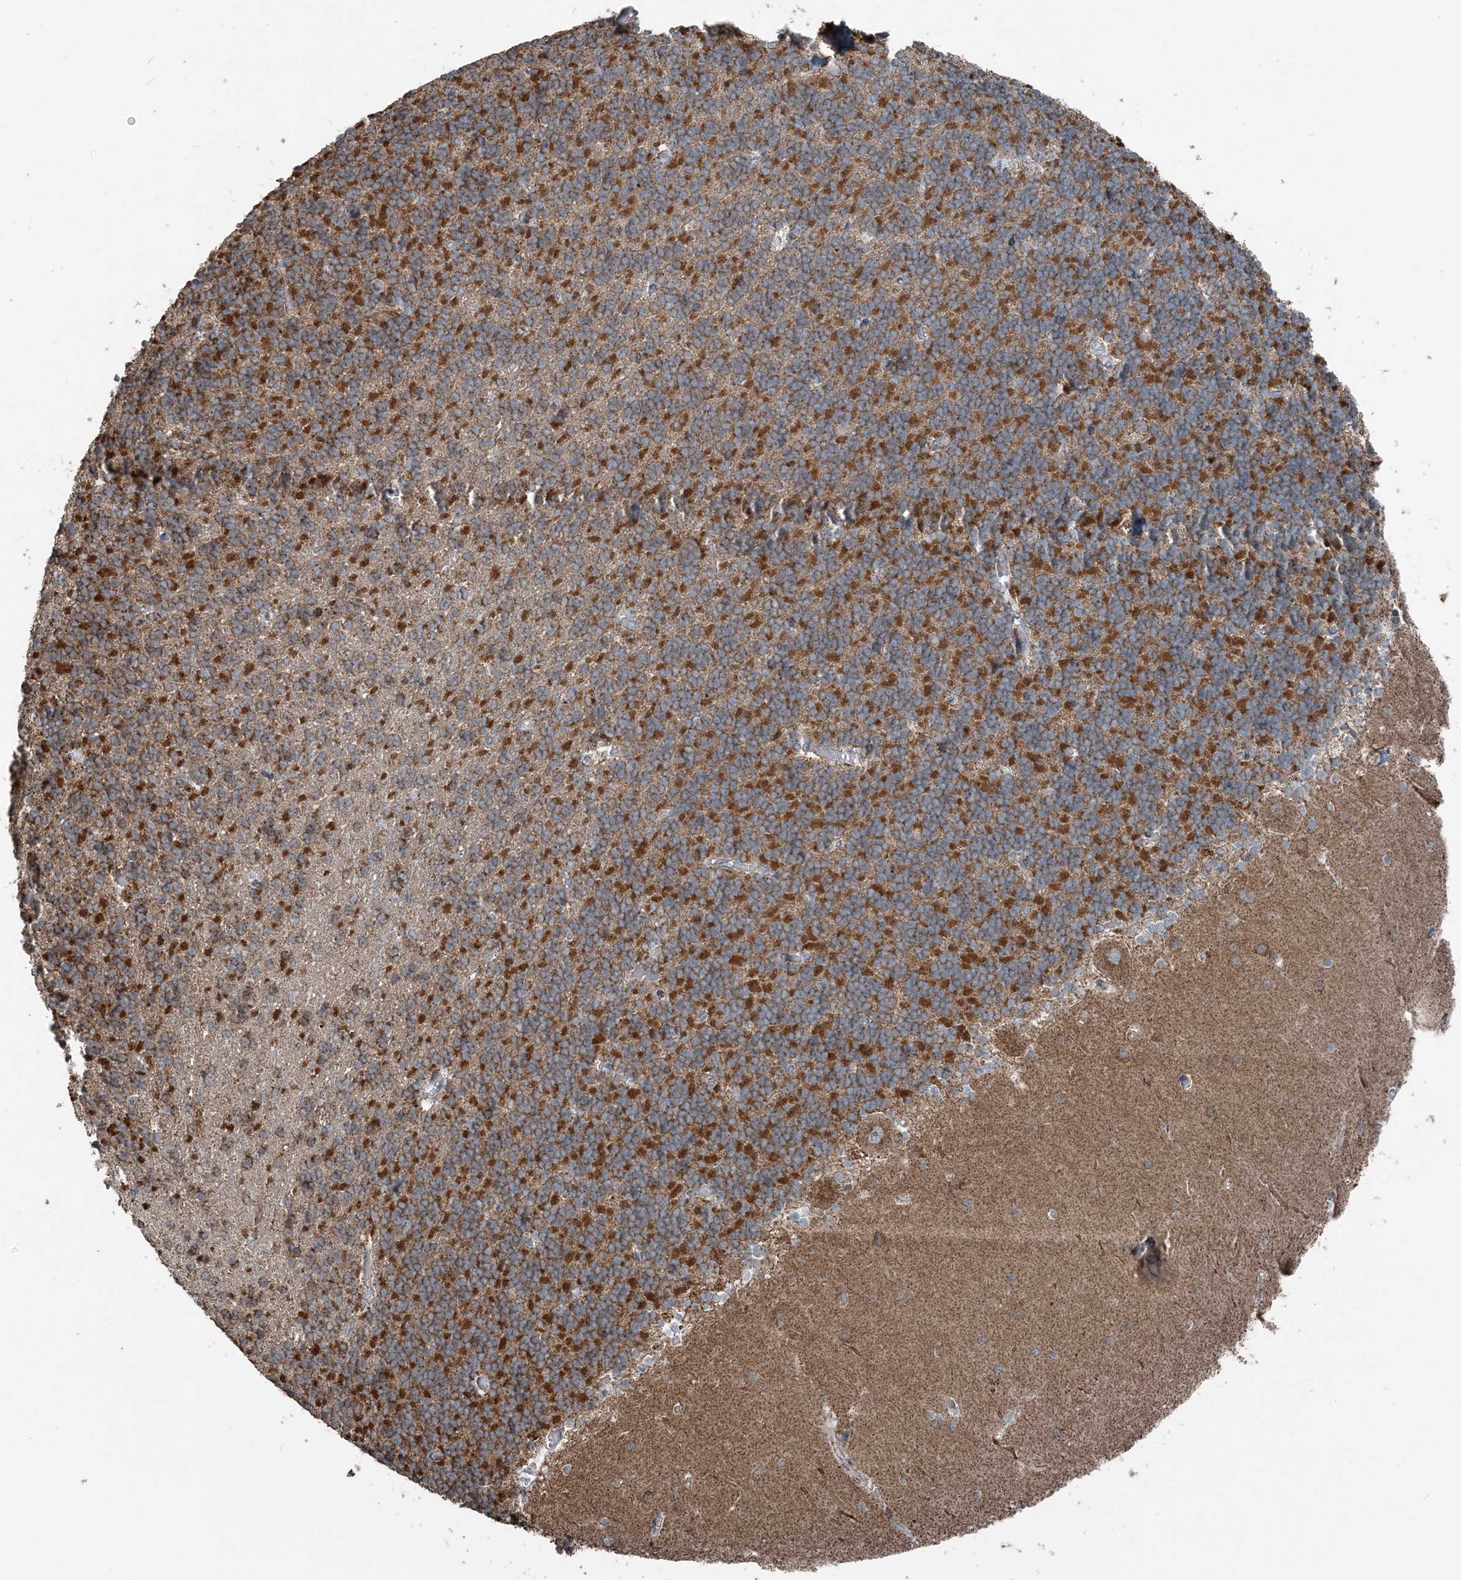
{"staining": {"intensity": "strong", "quantity": ">75%", "location": "cytoplasmic/membranous"}, "tissue": "cerebellum", "cell_type": "Cells in granular layer", "image_type": "normal", "snomed": [{"axis": "morphology", "description": "Normal tissue, NOS"}, {"axis": "topography", "description": "Cerebellum"}], "caption": "A high amount of strong cytoplasmic/membranous staining is identified in about >75% of cells in granular layer in benign cerebellum. Immunohistochemistry (ihc) stains the protein of interest in brown and the nuclei are stained blue.", "gene": "SUCLG1", "patient": {"sex": "male", "age": 37}}